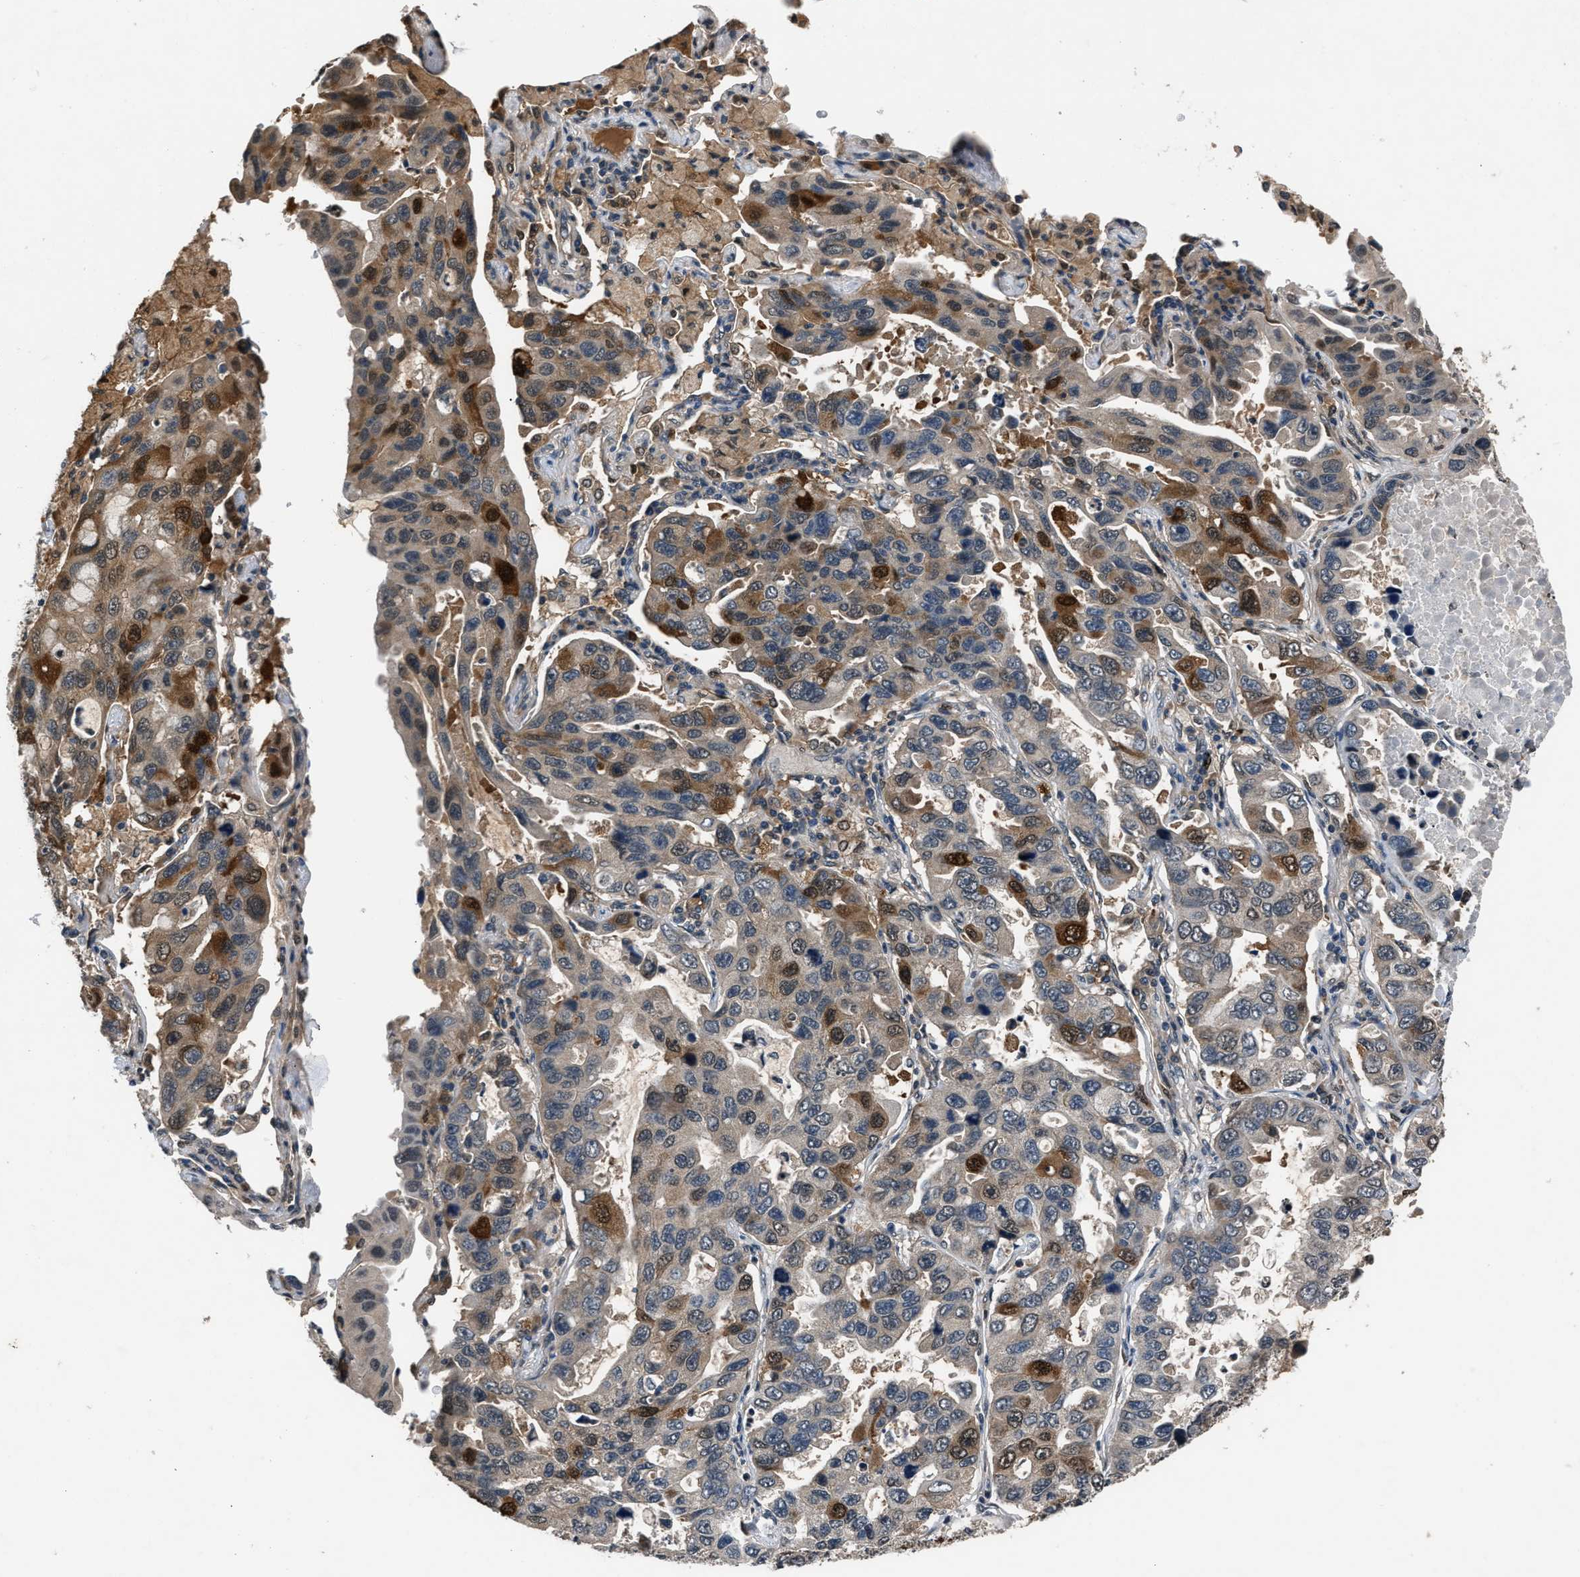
{"staining": {"intensity": "moderate", "quantity": "<25%", "location": "cytoplasmic/membranous,nuclear"}, "tissue": "lung cancer", "cell_type": "Tumor cells", "image_type": "cancer", "snomed": [{"axis": "morphology", "description": "Adenocarcinoma, NOS"}, {"axis": "topography", "description": "Lung"}], "caption": "IHC (DAB) staining of human lung adenocarcinoma shows moderate cytoplasmic/membranous and nuclear protein expression in approximately <25% of tumor cells.", "gene": "TP53I3", "patient": {"sex": "male", "age": 64}}